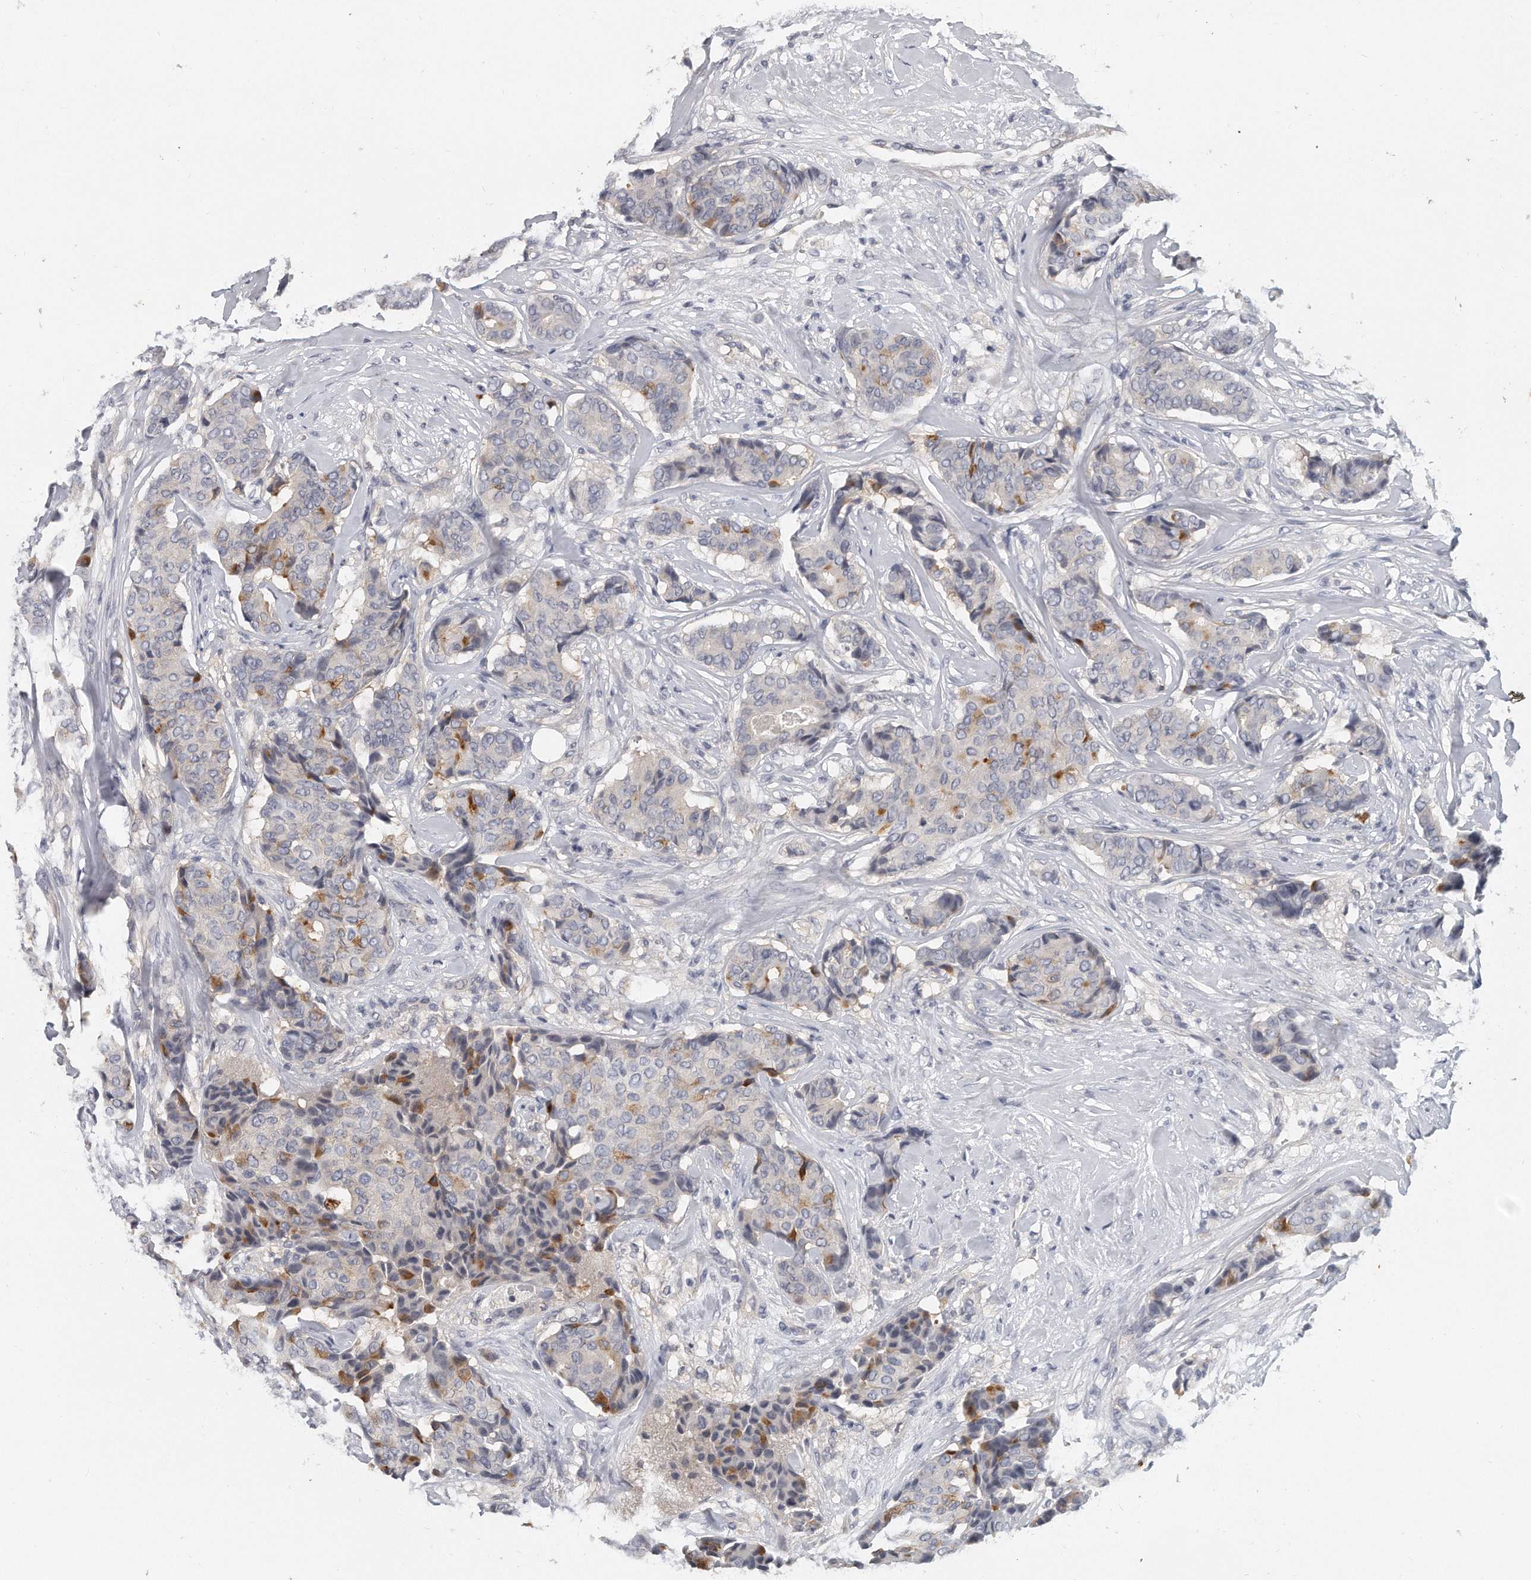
{"staining": {"intensity": "moderate", "quantity": "<25%", "location": "cytoplasmic/membranous"}, "tissue": "breast cancer", "cell_type": "Tumor cells", "image_type": "cancer", "snomed": [{"axis": "morphology", "description": "Duct carcinoma"}, {"axis": "topography", "description": "Breast"}], "caption": "Breast cancer was stained to show a protein in brown. There is low levels of moderate cytoplasmic/membranous positivity in about <25% of tumor cells. The protein is shown in brown color, while the nuclei are stained blue.", "gene": "KLHL7", "patient": {"sex": "female", "age": 75}}